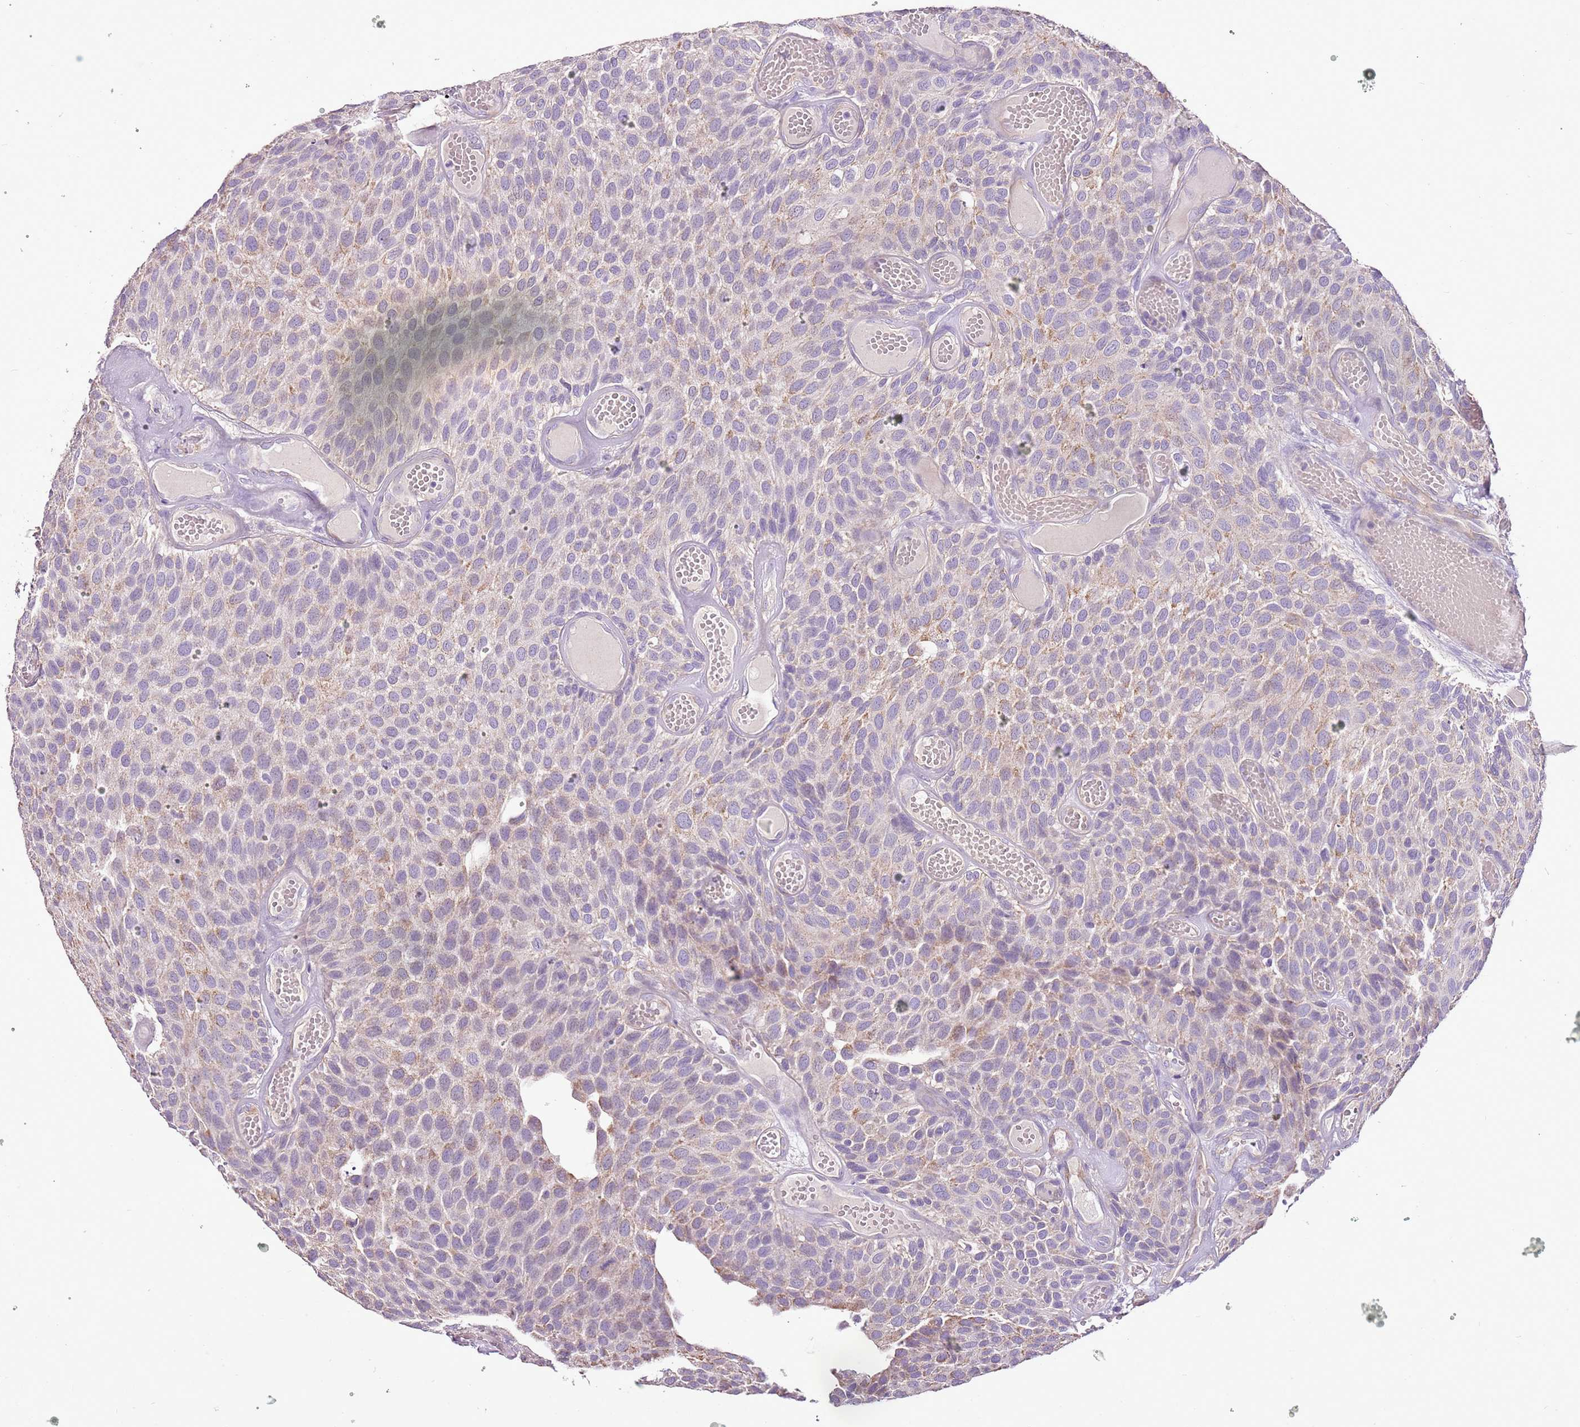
{"staining": {"intensity": "negative", "quantity": "none", "location": "none"}, "tissue": "urothelial cancer", "cell_type": "Tumor cells", "image_type": "cancer", "snomed": [{"axis": "morphology", "description": "Urothelial carcinoma, Low grade"}, {"axis": "topography", "description": "Urinary bladder"}], "caption": "A high-resolution micrograph shows immunohistochemistry (IHC) staining of low-grade urothelial carcinoma, which displays no significant expression in tumor cells. Brightfield microscopy of IHC stained with DAB (brown) and hematoxylin (blue), captured at high magnification.", "gene": "CMKLR1", "patient": {"sex": "male", "age": 89}}